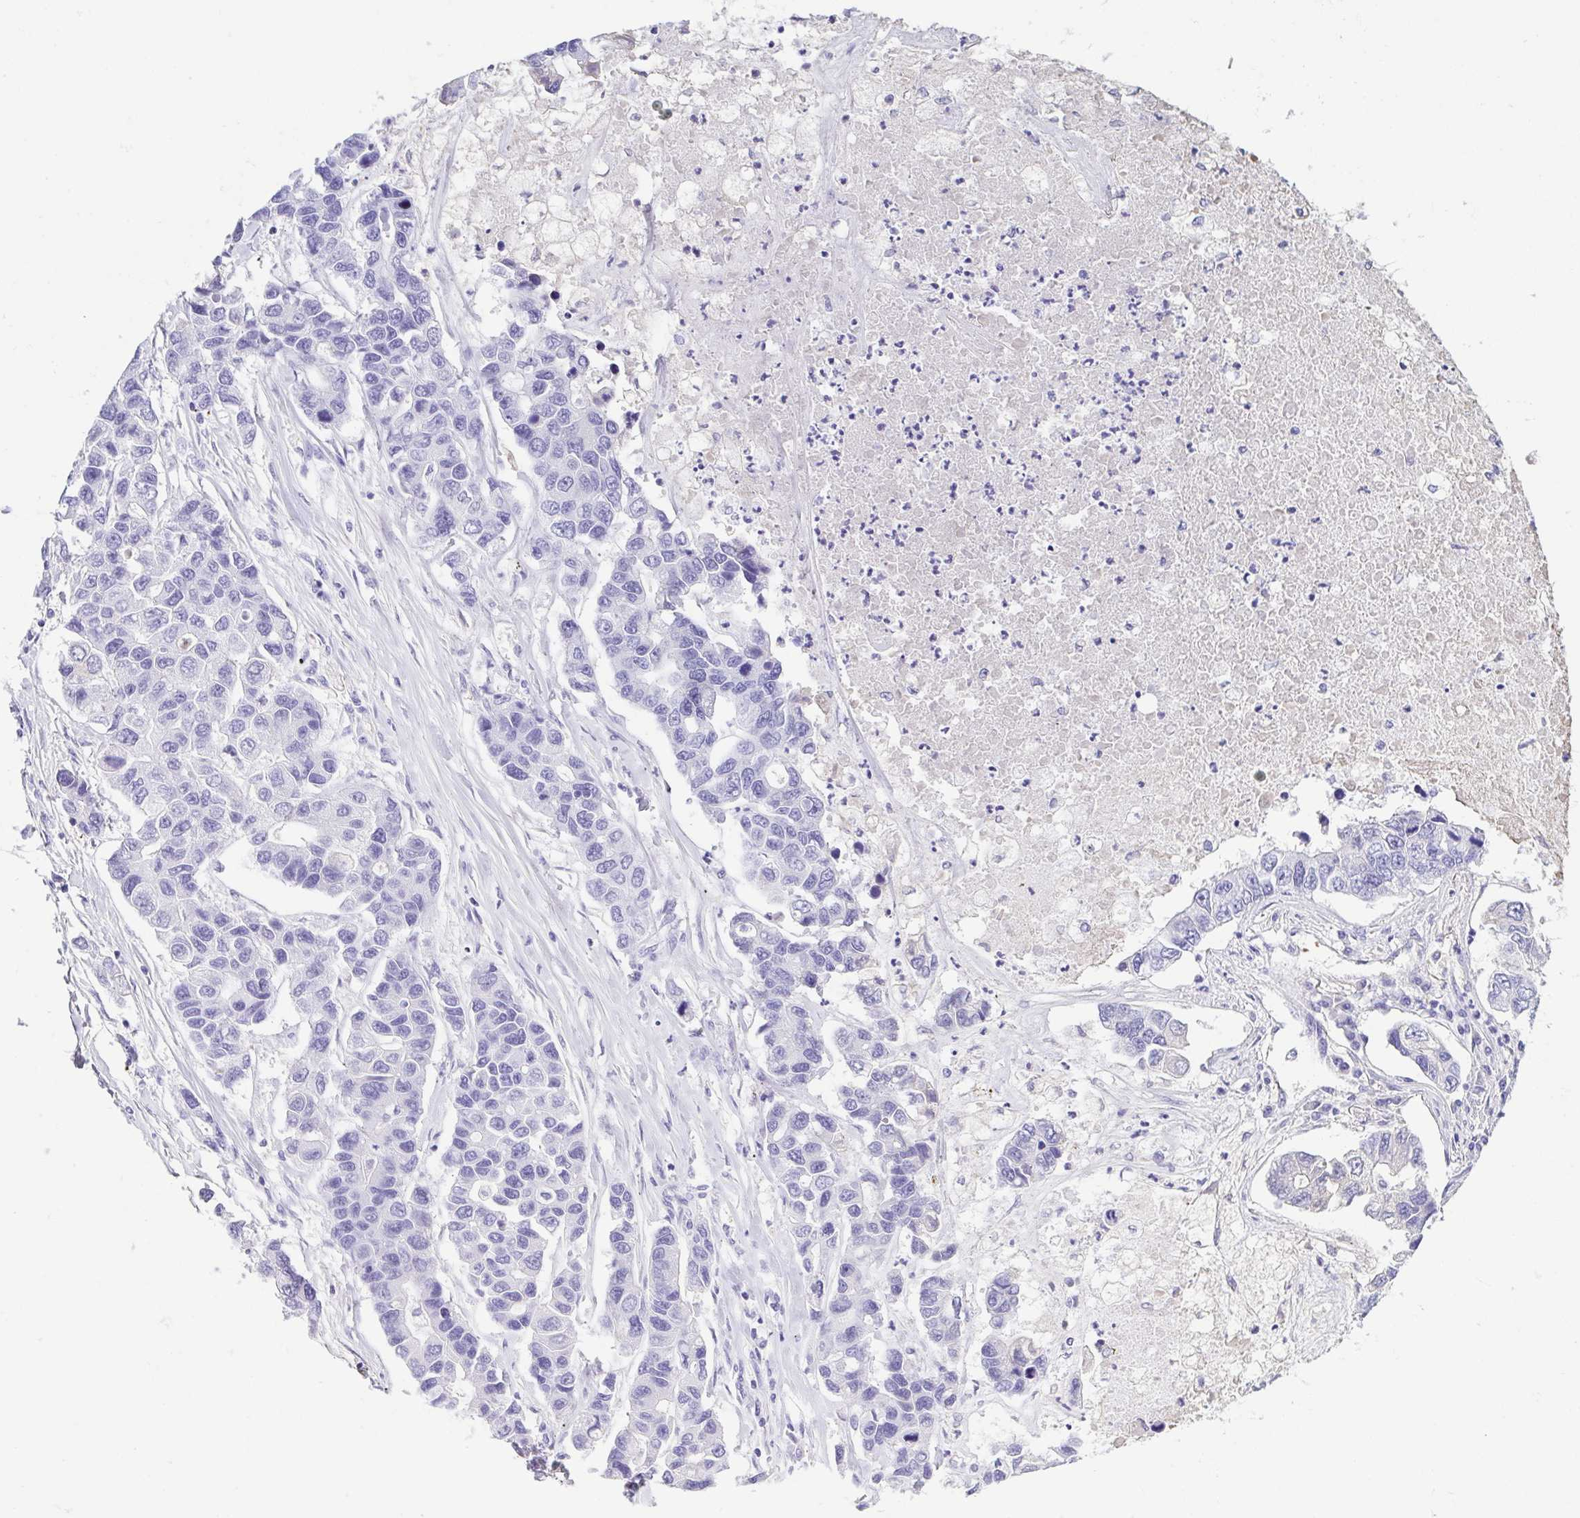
{"staining": {"intensity": "negative", "quantity": "none", "location": "none"}, "tissue": "lung cancer", "cell_type": "Tumor cells", "image_type": "cancer", "snomed": [{"axis": "morphology", "description": "Adenocarcinoma, NOS"}, {"axis": "topography", "description": "Bronchus"}, {"axis": "topography", "description": "Lung"}], "caption": "The image shows no staining of tumor cells in lung adenocarcinoma.", "gene": "GKN1", "patient": {"sex": "female", "age": 51}}